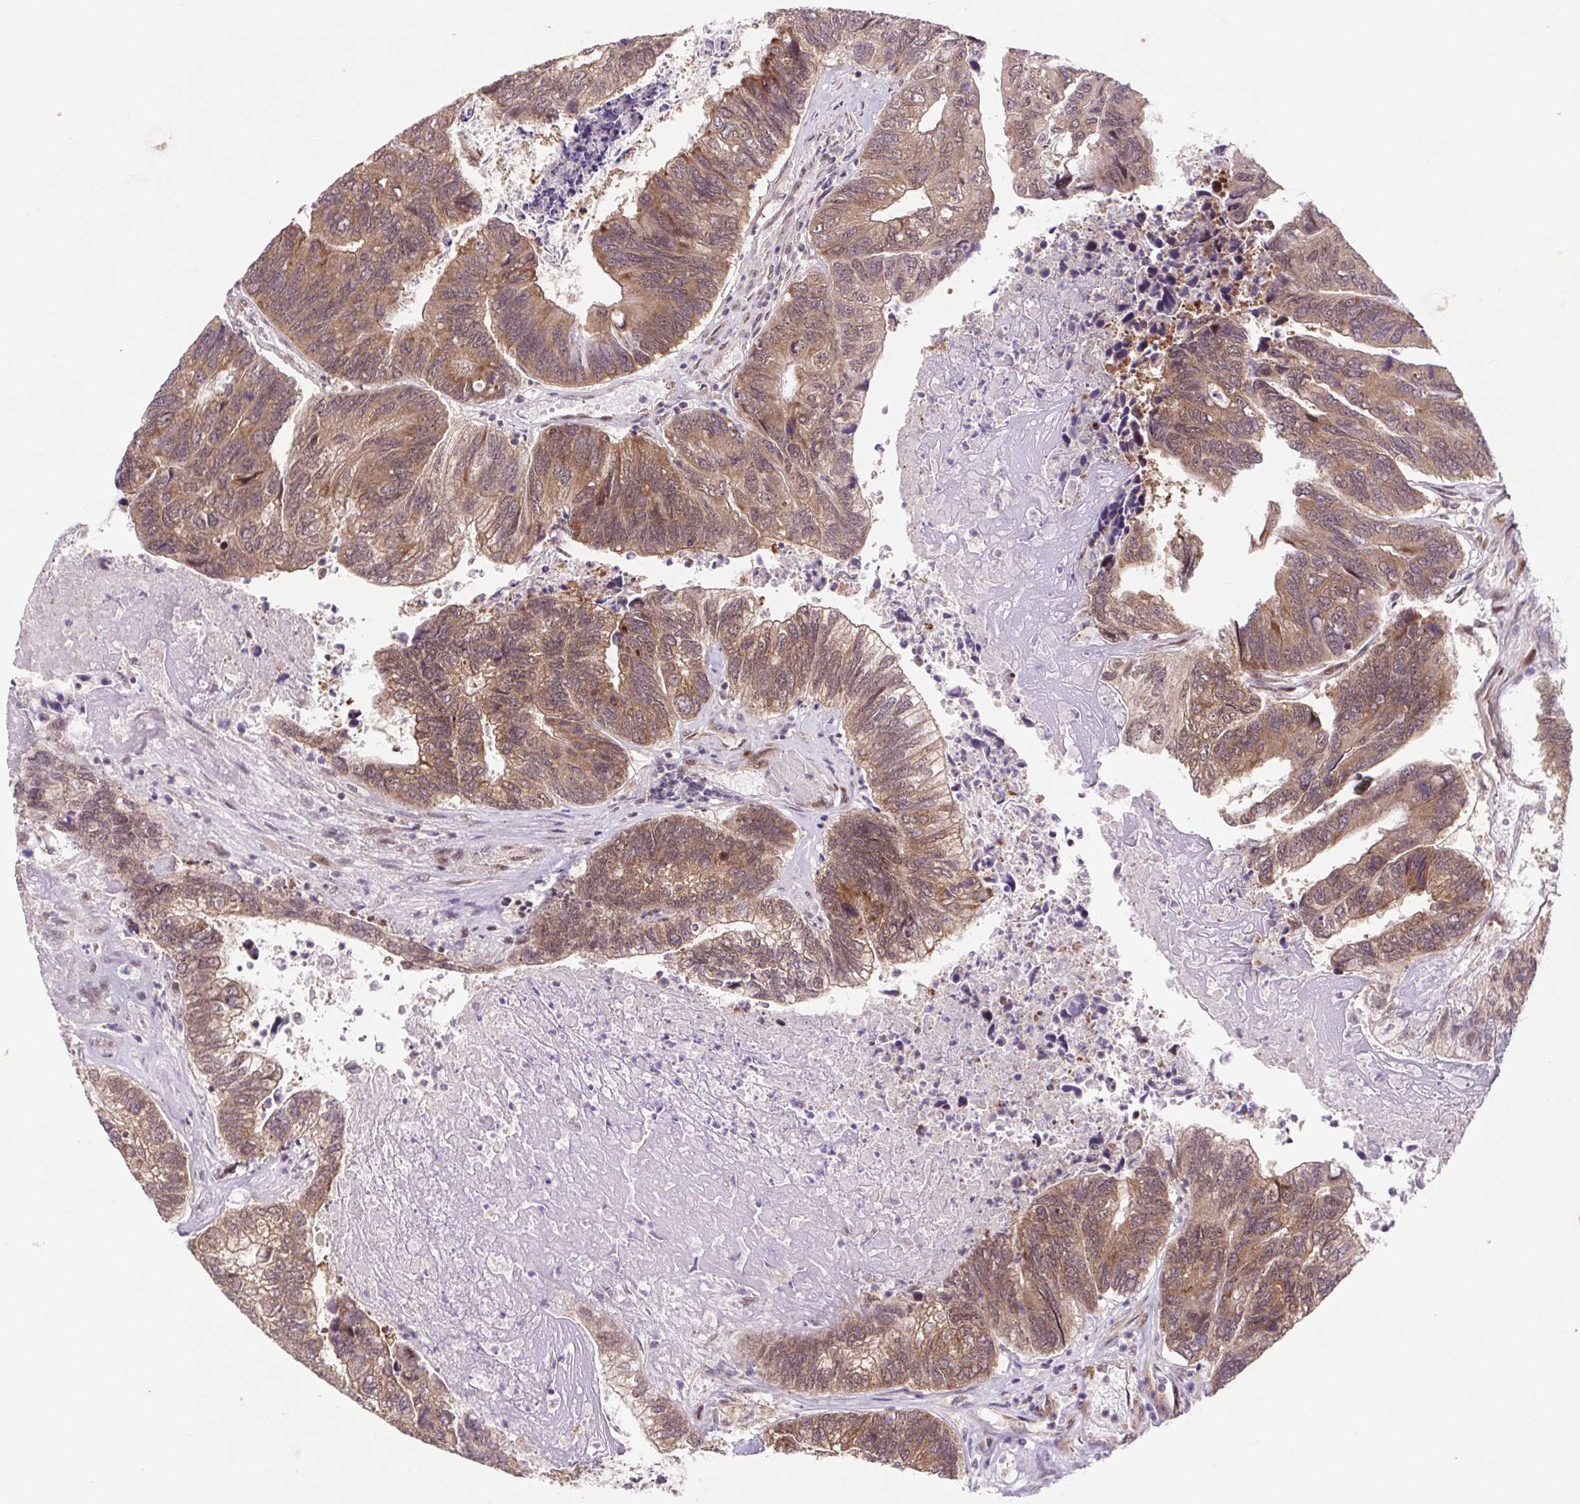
{"staining": {"intensity": "moderate", "quantity": ">75%", "location": "cytoplasmic/membranous,nuclear"}, "tissue": "colorectal cancer", "cell_type": "Tumor cells", "image_type": "cancer", "snomed": [{"axis": "morphology", "description": "Adenocarcinoma, NOS"}, {"axis": "topography", "description": "Colon"}], "caption": "The immunohistochemical stain labels moderate cytoplasmic/membranous and nuclear positivity in tumor cells of colorectal cancer tissue.", "gene": "HFE", "patient": {"sex": "female", "age": 67}}